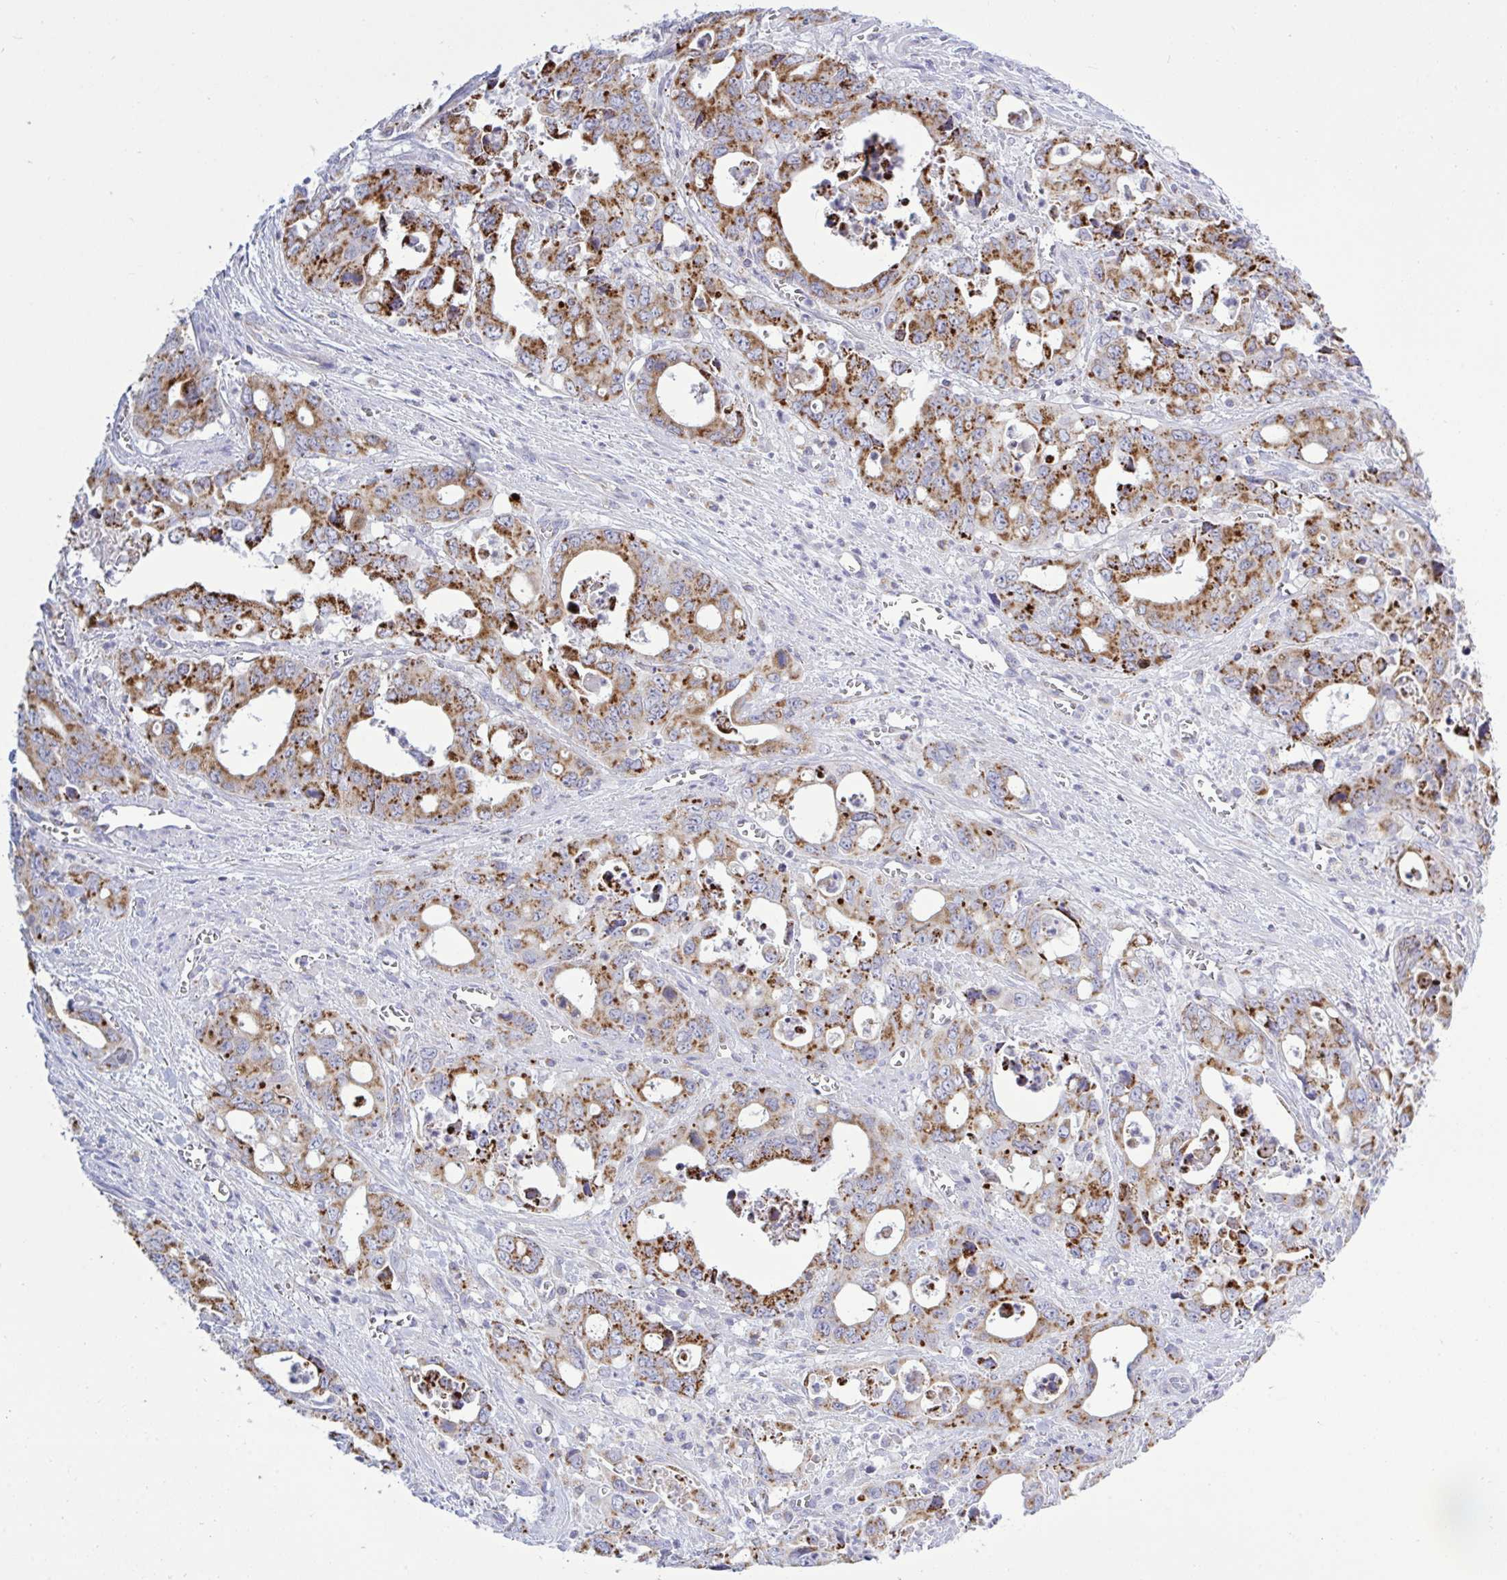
{"staining": {"intensity": "moderate", "quantity": ">75%", "location": "cytoplasmic/membranous"}, "tissue": "stomach cancer", "cell_type": "Tumor cells", "image_type": "cancer", "snomed": [{"axis": "morphology", "description": "Adenocarcinoma, NOS"}, {"axis": "topography", "description": "Stomach, upper"}], "caption": "Tumor cells reveal moderate cytoplasmic/membranous positivity in about >75% of cells in adenocarcinoma (stomach). The protein of interest is shown in brown color, while the nuclei are stained blue.", "gene": "HSPE1", "patient": {"sex": "male", "age": 74}}